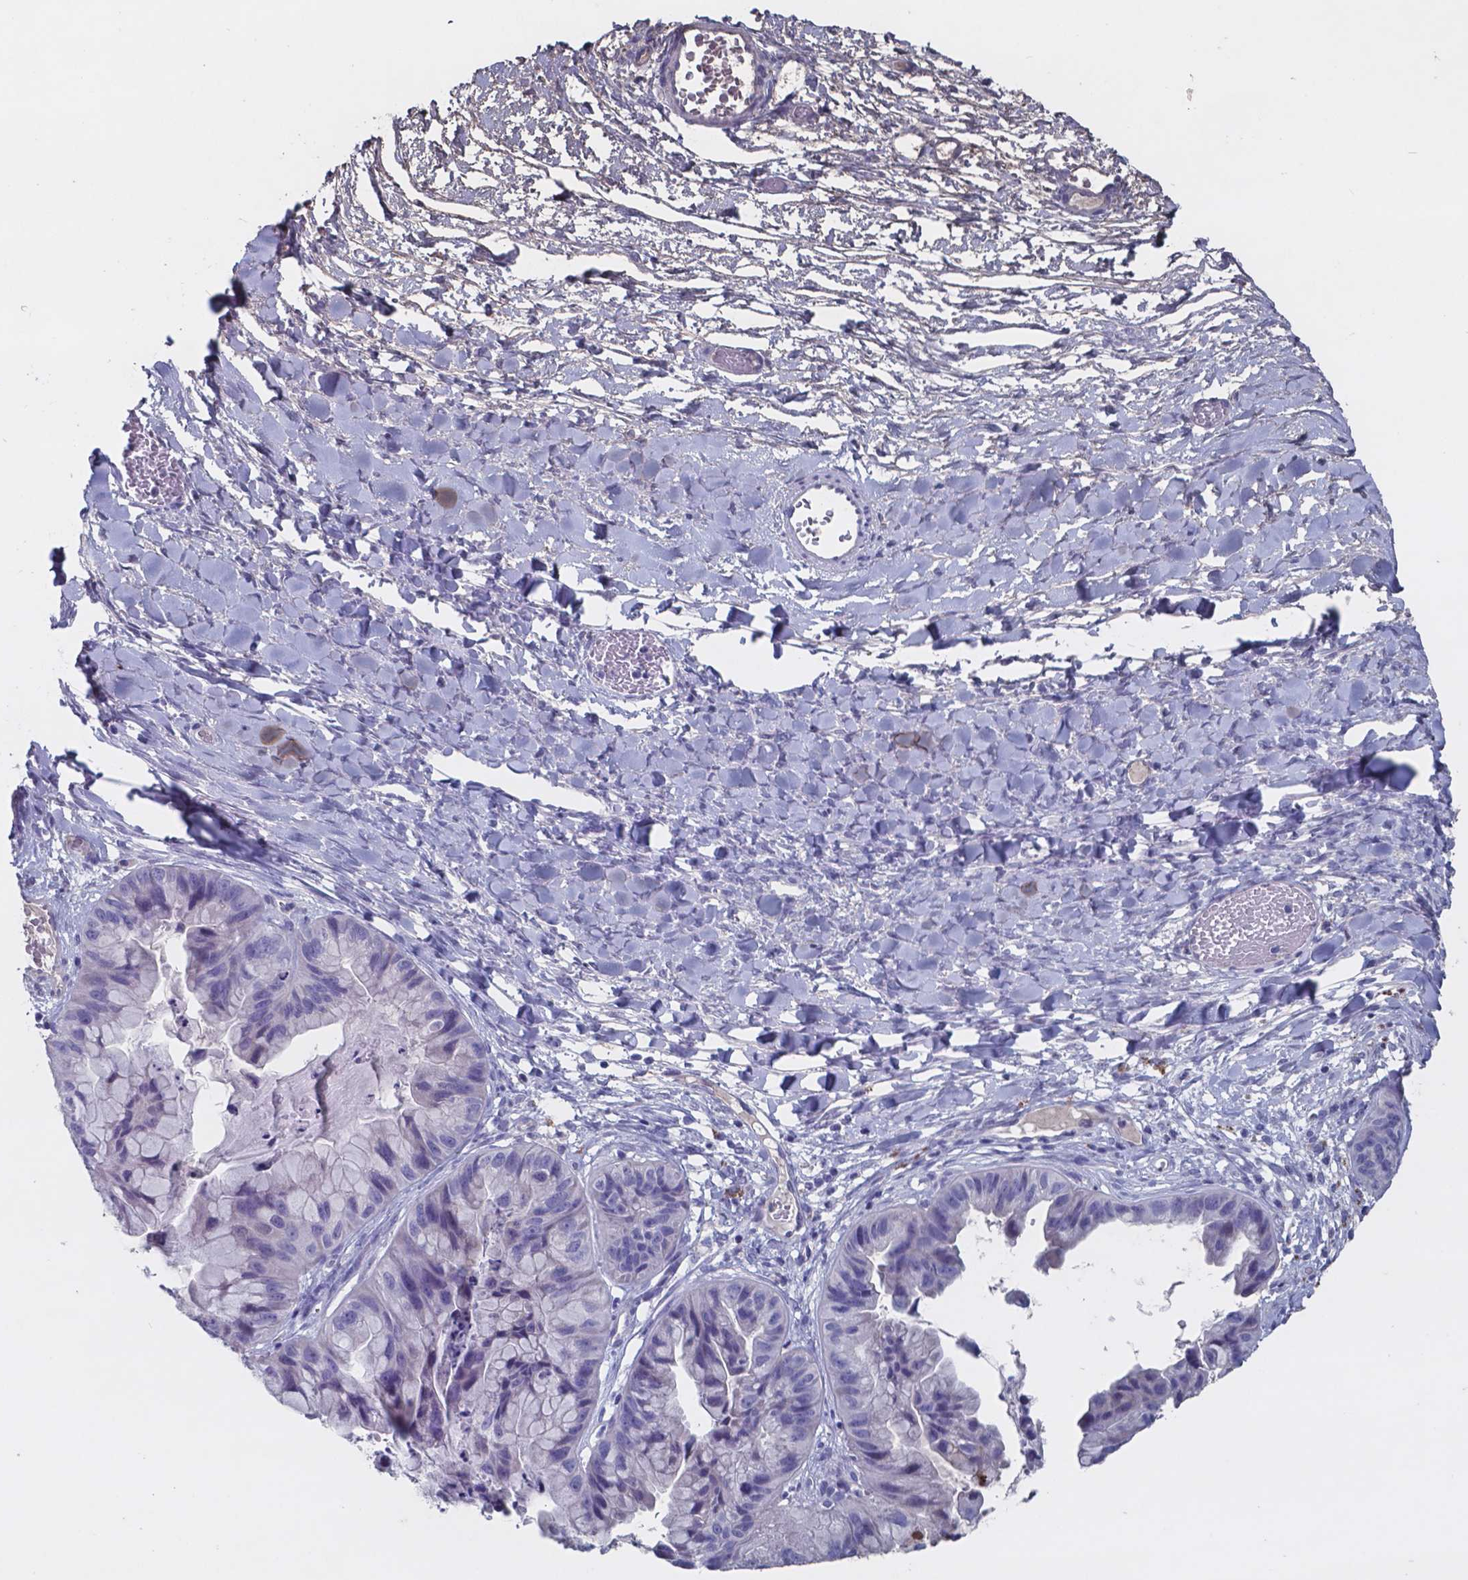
{"staining": {"intensity": "negative", "quantity": "none", "location": "none"}, "tissue": "ovarian cancer", "cell_type": "Tumor cells", "image_type": "cancer", "snomed": [{"axis": "morphology", "description": "Cystadenocarcinoma, mucinous, NOS"}, {"axis": "topography", "description": "Ovary"}], "caption": "High magnification brightfield microscopy of ovarian cancer (mucinous cystadenocarcinoma) stained with DAB (3,3'-diaminobenzidine) (brown) and counterstained with hematoxylin (blue): tumor cells show no significant staining.", "gene": "TTR", "patient": {"sex": "female", "age": 76}}